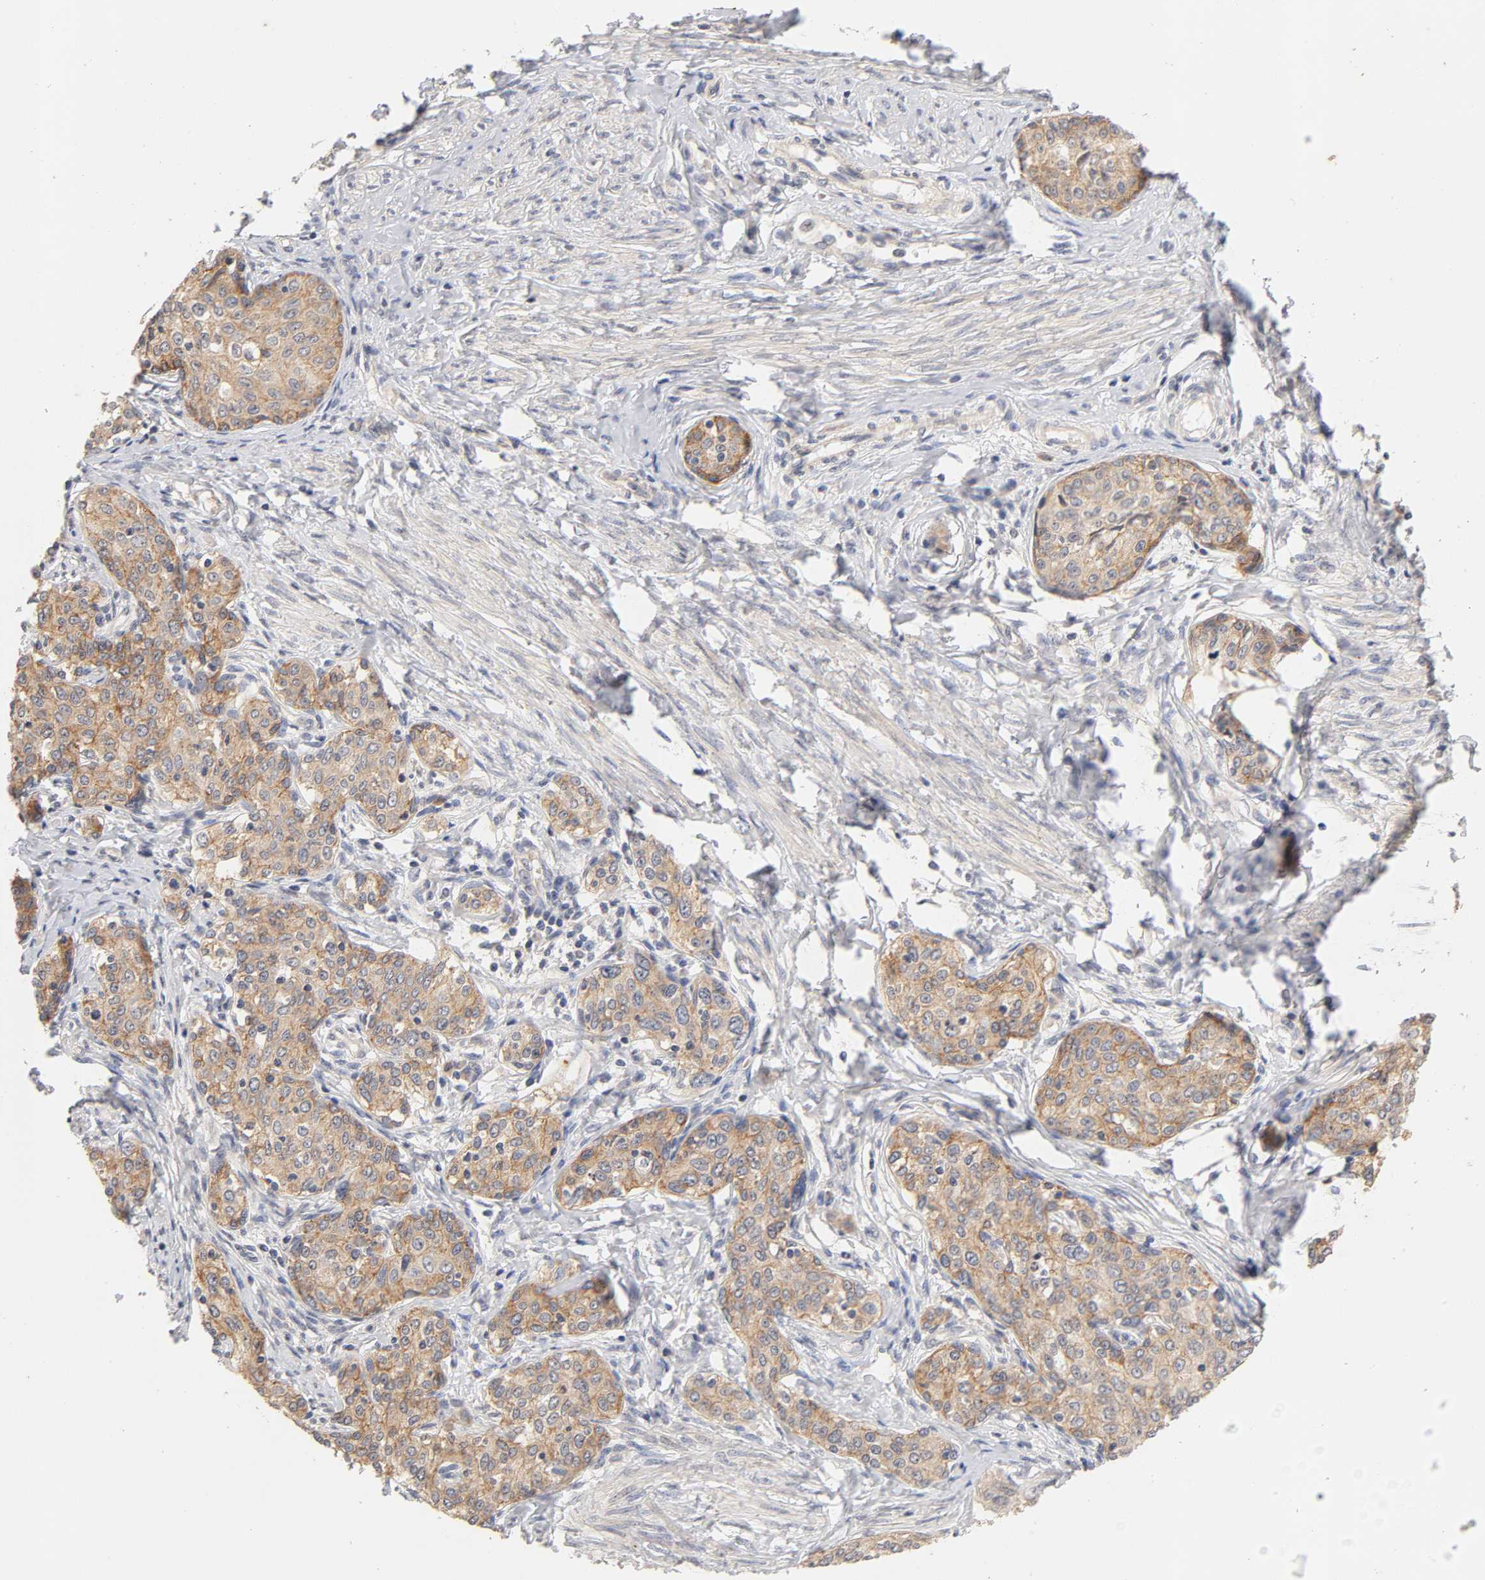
{"staining": {"intensity": "moderate", "quantity": ">75%", "location": "cytoplasmic/membranous"}, "tissue": "cervical cancer", "cell_type": "Tumor cells", "image_type": "cancer", "snomed": [{"axis": "morphology", "description": "Squamous cell carcinoma, NOS"}, {"axis": "morphology", "description": "Adenocarcinoma, NOS"}, {"axis": "topography", "description": "Cervix"}], "caption": "IHC of cervical cancer (adenocarcinoma) displays medium levels of moderate cytoplasmic/membranous expression in about >75% of tumor cells.", "gene": "CXADR", "patient": {"sex": "female", "age": 52}}